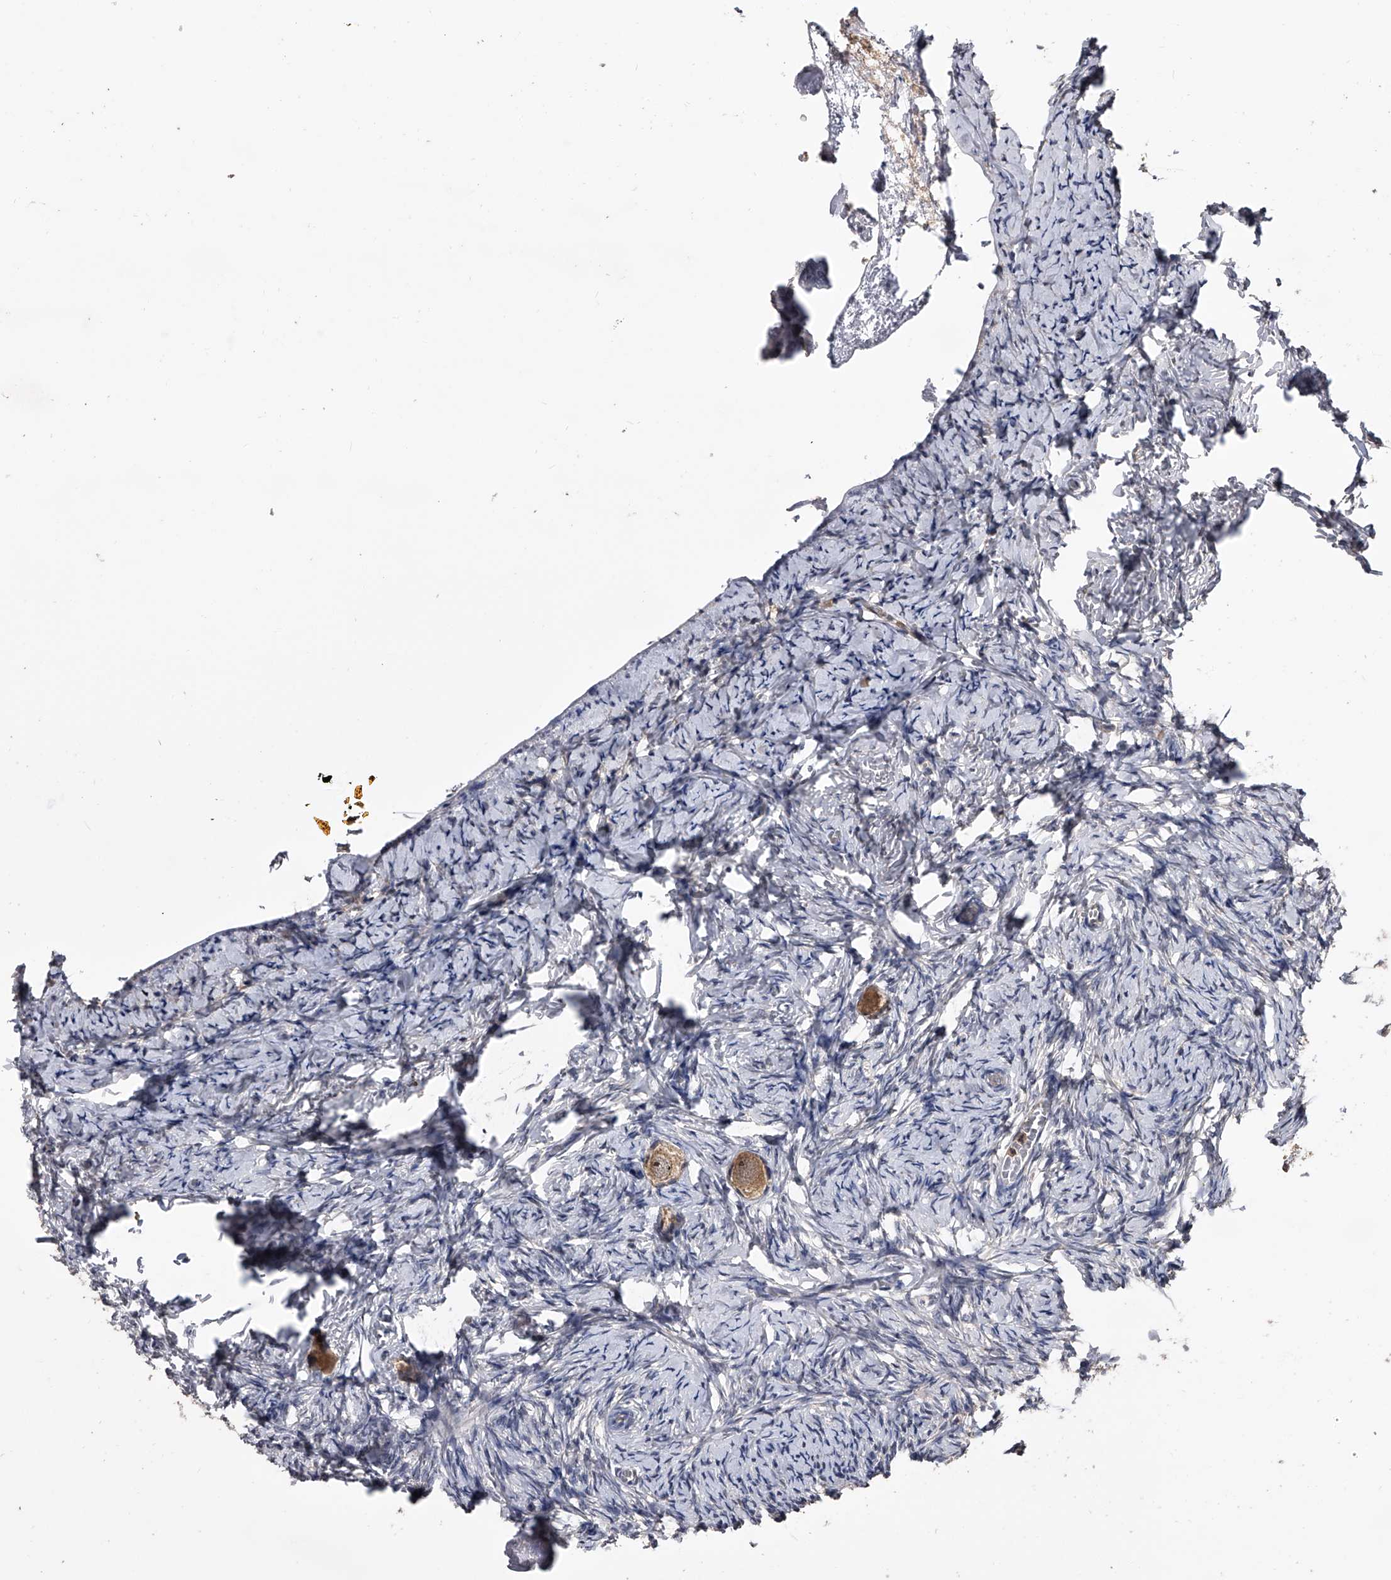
{"staining": {"intensity": "moderate", "quantity": ">75%", "location": "cytoplasmic/membranous,nuclear"}, "tissue": "ovary", "cell_type": "Follicle cells", "image_type": "normal", "snomed": [{"axis": "morphology", "description": "Normal tissue, NOS"}, {"axis": "topography", "description": "Ovary"}], "caption": "Immunohistochemical staining of unremarkable human ovary reveals >75% levels of moderate cytoplasmic/membranous,nuclear protein staining in about >75% of follicle cells. (IHC, brightfield microscopy, high magnification).", "gene": "EFCAB7", "patient": {"sex": "female", "age": 27}}